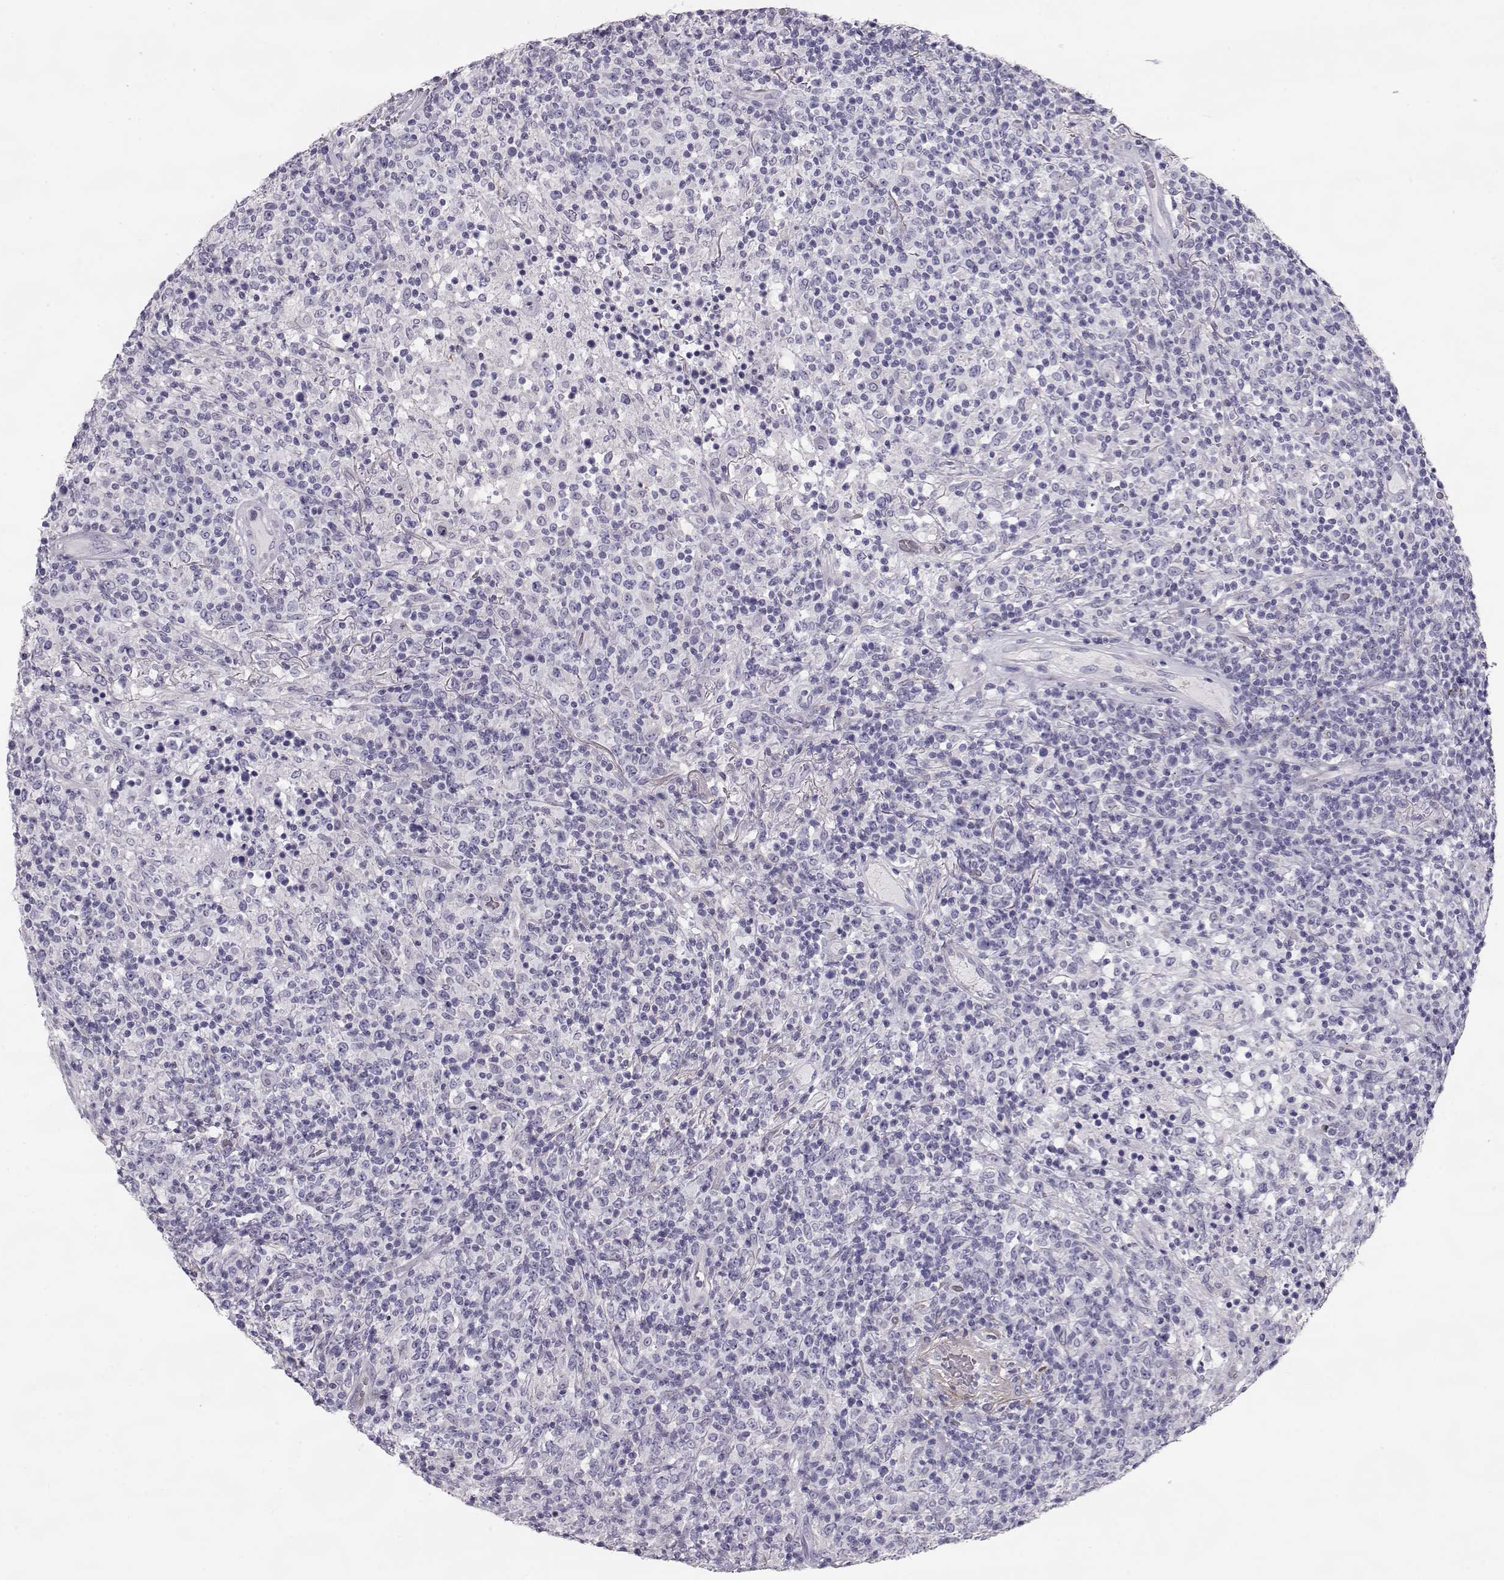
{"staining": {"intensity": "negative", "quantity": "none", "location": "none"}, "tissue": "lymphoma", "cell_type": "Tumor cells", "image_type": "cancer", "snomed": [{"axis": "morphology", "description": "Malignant lymphoma, non-Hodgkin's type, High grade"}, {"axis": "topography", "description": "Lung"}], "caption": "This is an IHC photomicrograph of malignant lymphoma, non-Hodgkin's type (high-grade). There is no expression in tumor cells.", "gene": "SLITRK3", "patient": {"sex": "male", "age": 79}}